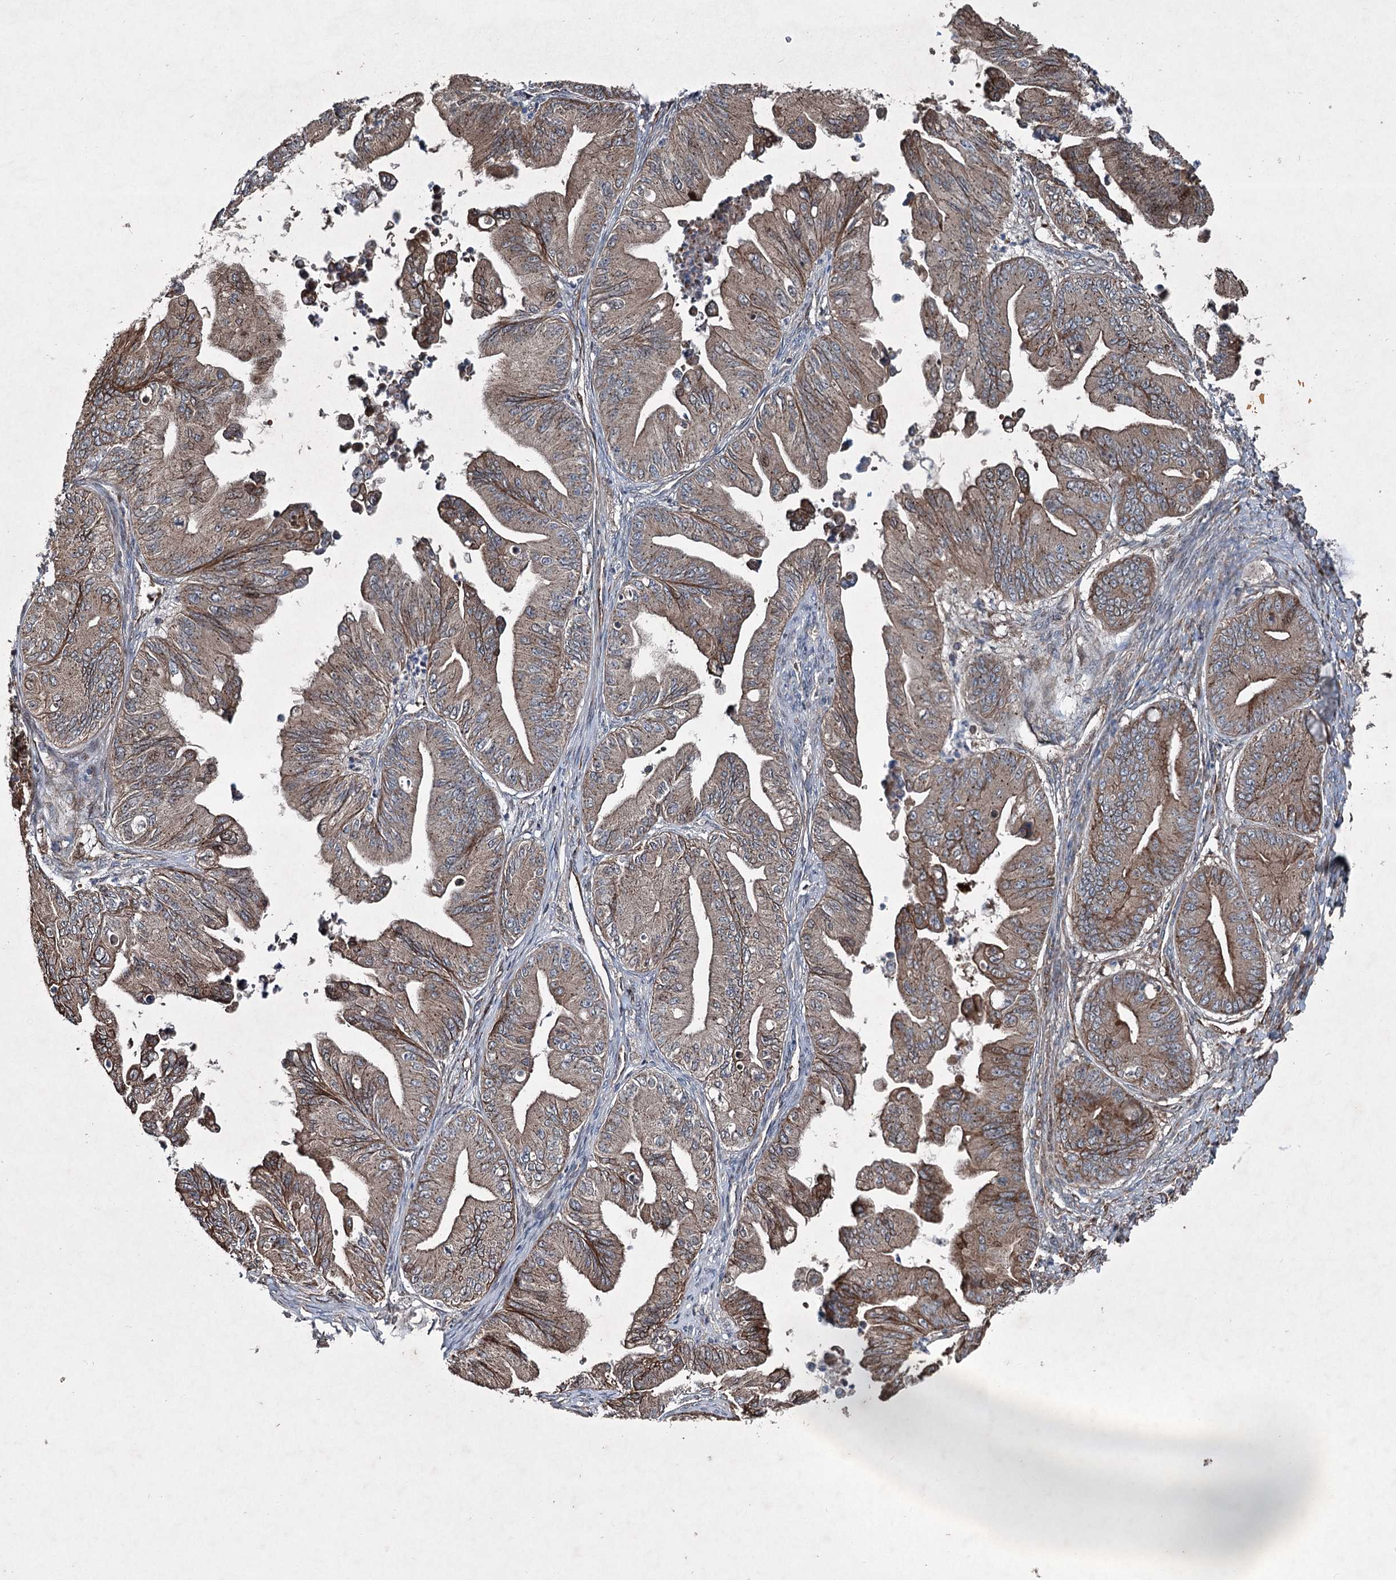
{"staining": {"intensity": "strong", "quantity": "25%-75%", "location": "cytoplasmic/membranous"}, "tissue": "ovarian cancer", "cell_type": "Tumor cells", "image_type": "cancer", "snomed": [{"axis": "morphology", "description": "Cystadenocarcinoma, mucinous, NOS"}, {"axis": "topography", "description": "Ovary"}], "caption": "Immunohistochemical staining of mucinous cystadenocarcinoma (ovarian) reveals strong cytoplasmic/membranous protein expression in approximately 25%-75% of tumor cells.", "gene": "SERINC5", "patient": {"sex": "female", "age": 71}}